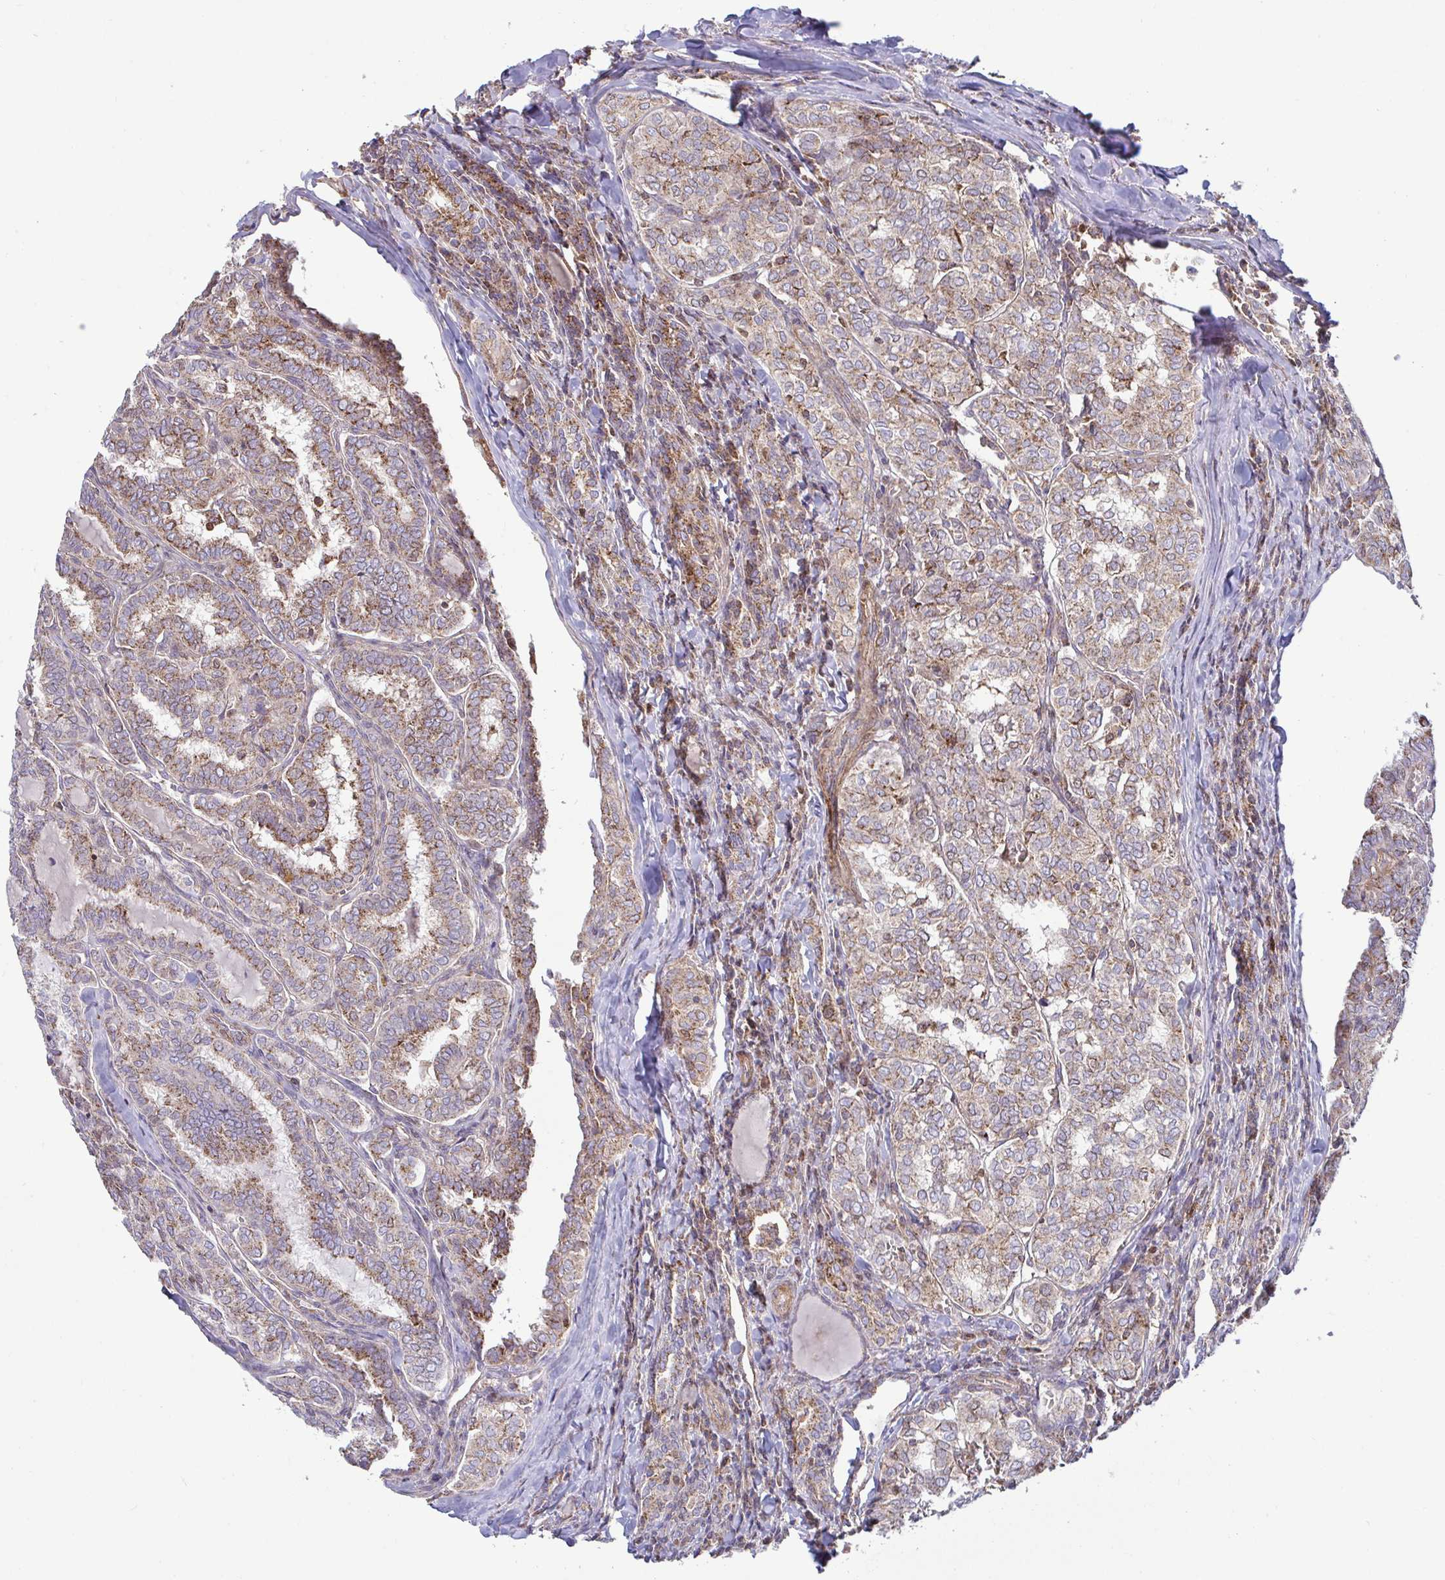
{"staining": {"intensity": "moderate", "quantity": "25%-75%", "location": "cytoplasmic/membranous"}, "tissue": "thyroid cancer", "cell_type": "Tumor cells", "image_type": "cancer", "snomed": [{"axis": "morphology", "description": "Papillary adenocarcinoma, NOS"}, {"axis": "topography", "description": "Thyroid gland"}], "caption": "This histopathology image demonstrates thyroid cancer stained with immunohistochemistry (IHC) to label a protein in brown. The cytoplasmic/membranous of tumor cells show moderate positivity for the protein. Nuclei are counter-stained blue.", "gene": "SPRY1", "patient": {"sex": "female", "age": 30}}